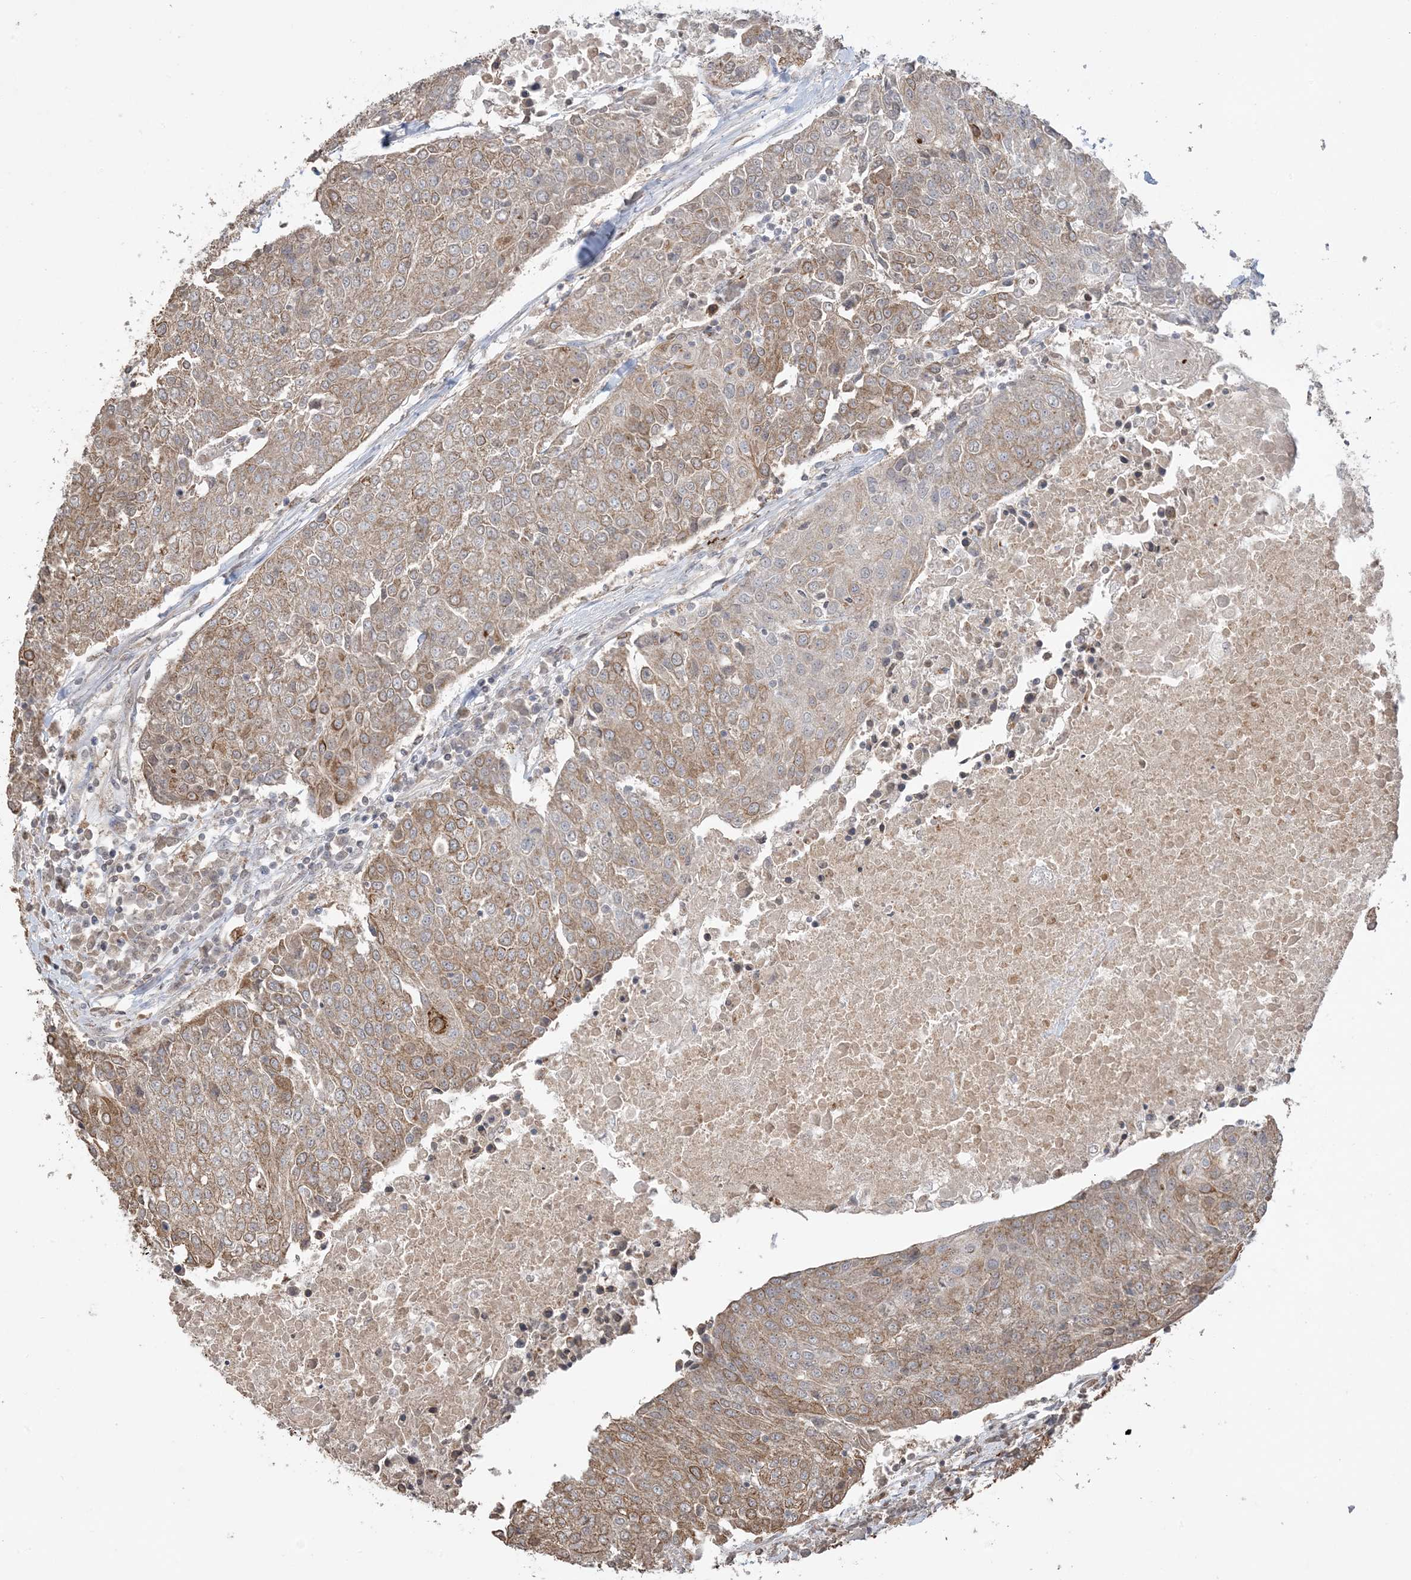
{"staining": {"intensity": "moderate", "quantity": ">75%", "location": "cytoplasmic/membranous"}, "tissue": "urothelial cancer", "cell_type": "Tumor cells", "image_type": "cancer", "snomed": [{"axis": "morphology", "description": "Urothelial carcinoma, High grade"}, {"axis": "topography", "description": "Urinary bladder"}], "caption": "Protein staining of high-grade urothelial carcinoma tissue exhibits moderate cytoplasmic/membranous positivity in about >75% of tumor cells.", "gene": "XRN1", "patient": {"sex": "female", "age": 85}}